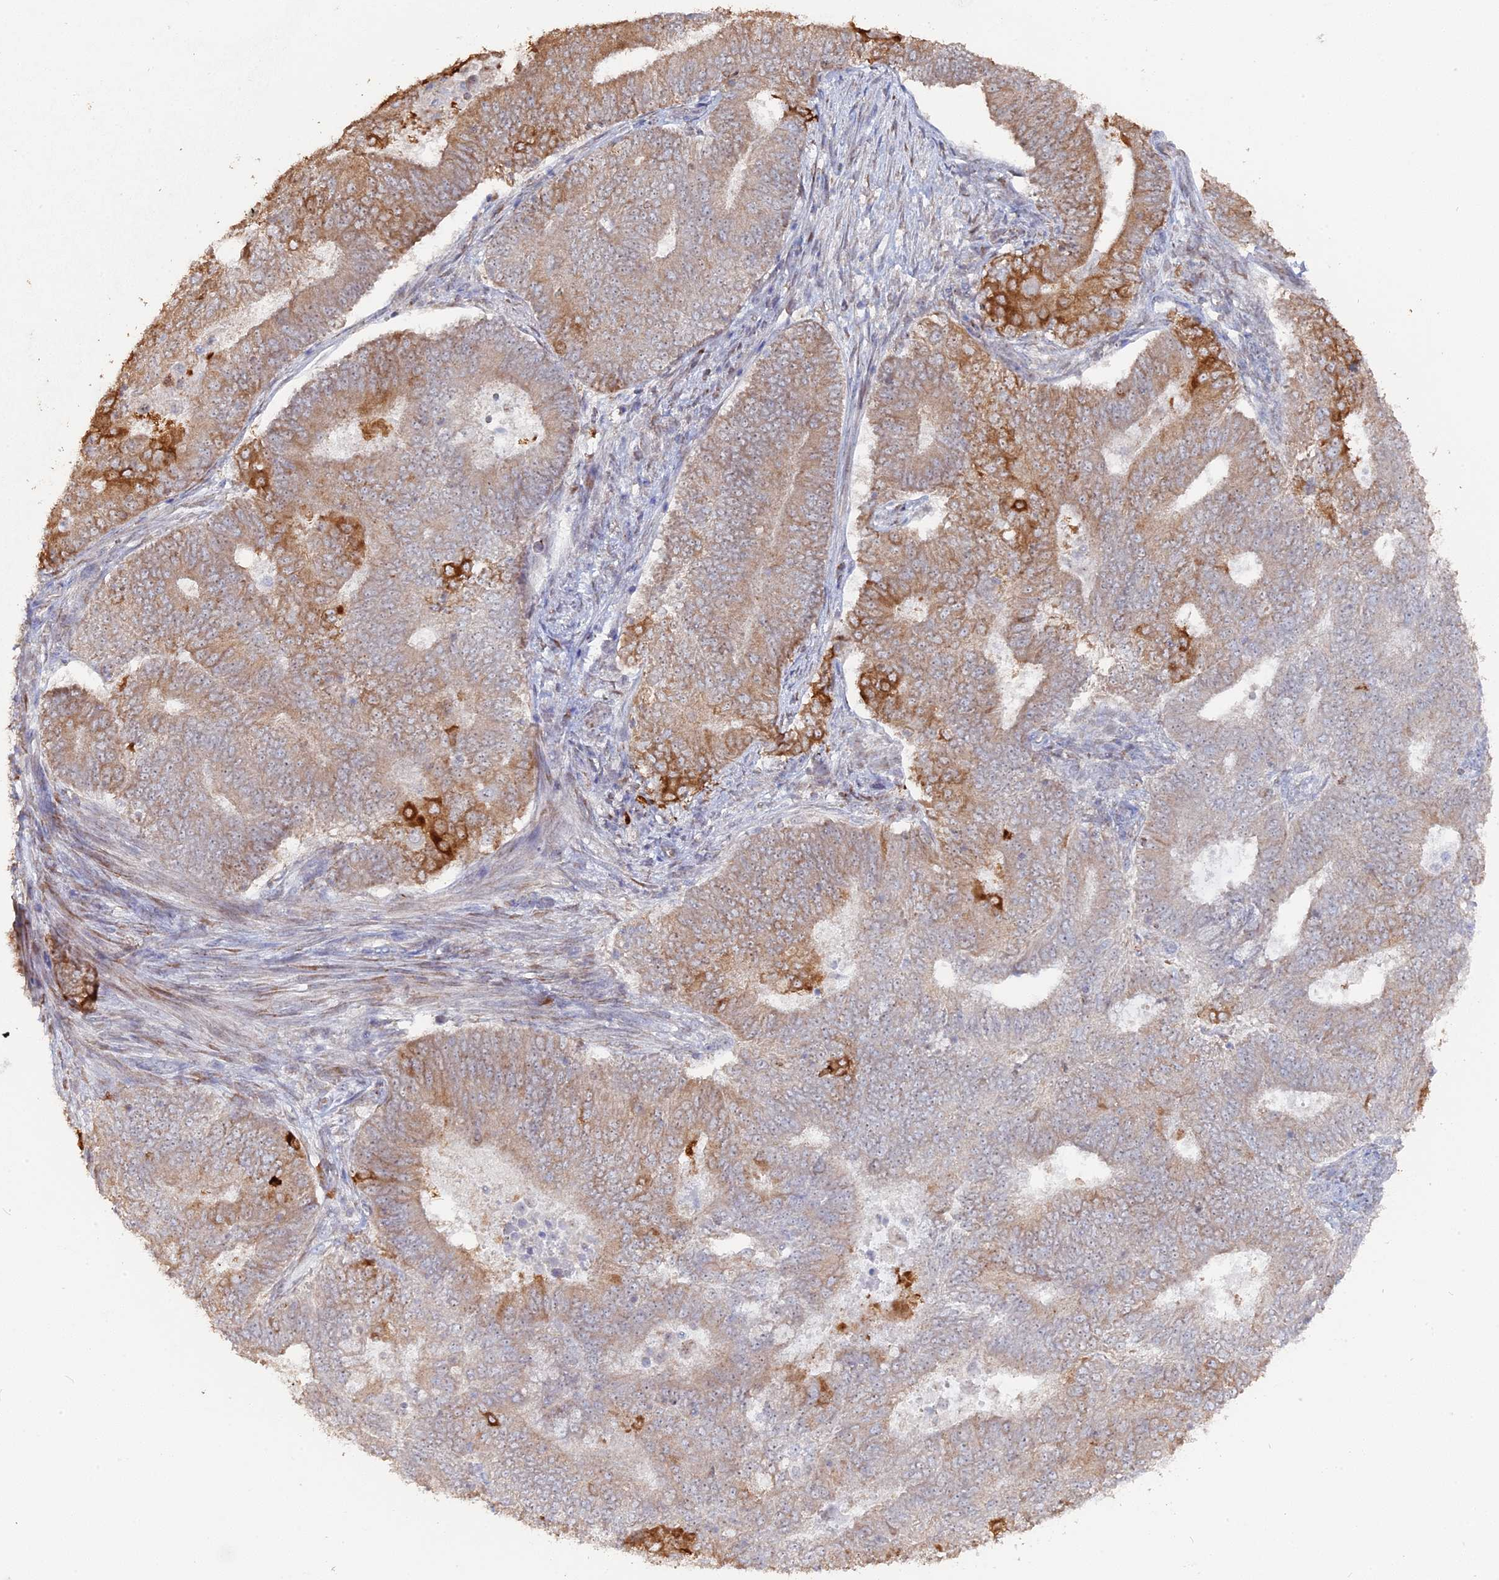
{"staining": {"intensity": "strong", "quantity": "<25%", "location": "cytoplasmic/membranous"}, "tissue": "endometrial cancer", "cell_type": "Tumor cells", "image_type": "cancer", "snomed": [{"axis": "morphology", "description": "Adenocarcinoma, NOS"}, {"axis": "topography", "description": "Endometrium"}], "caption": "IHC histopathology image of human endometrial cancer (adenocarcinoma) stained for a protein (brown), which demonstrates medium levels of strong cytoplasmic/membranous staining in about <25% of tumor cells.", "gene": "SEMG2", "patient": {"sex": "female", "age": 62}}